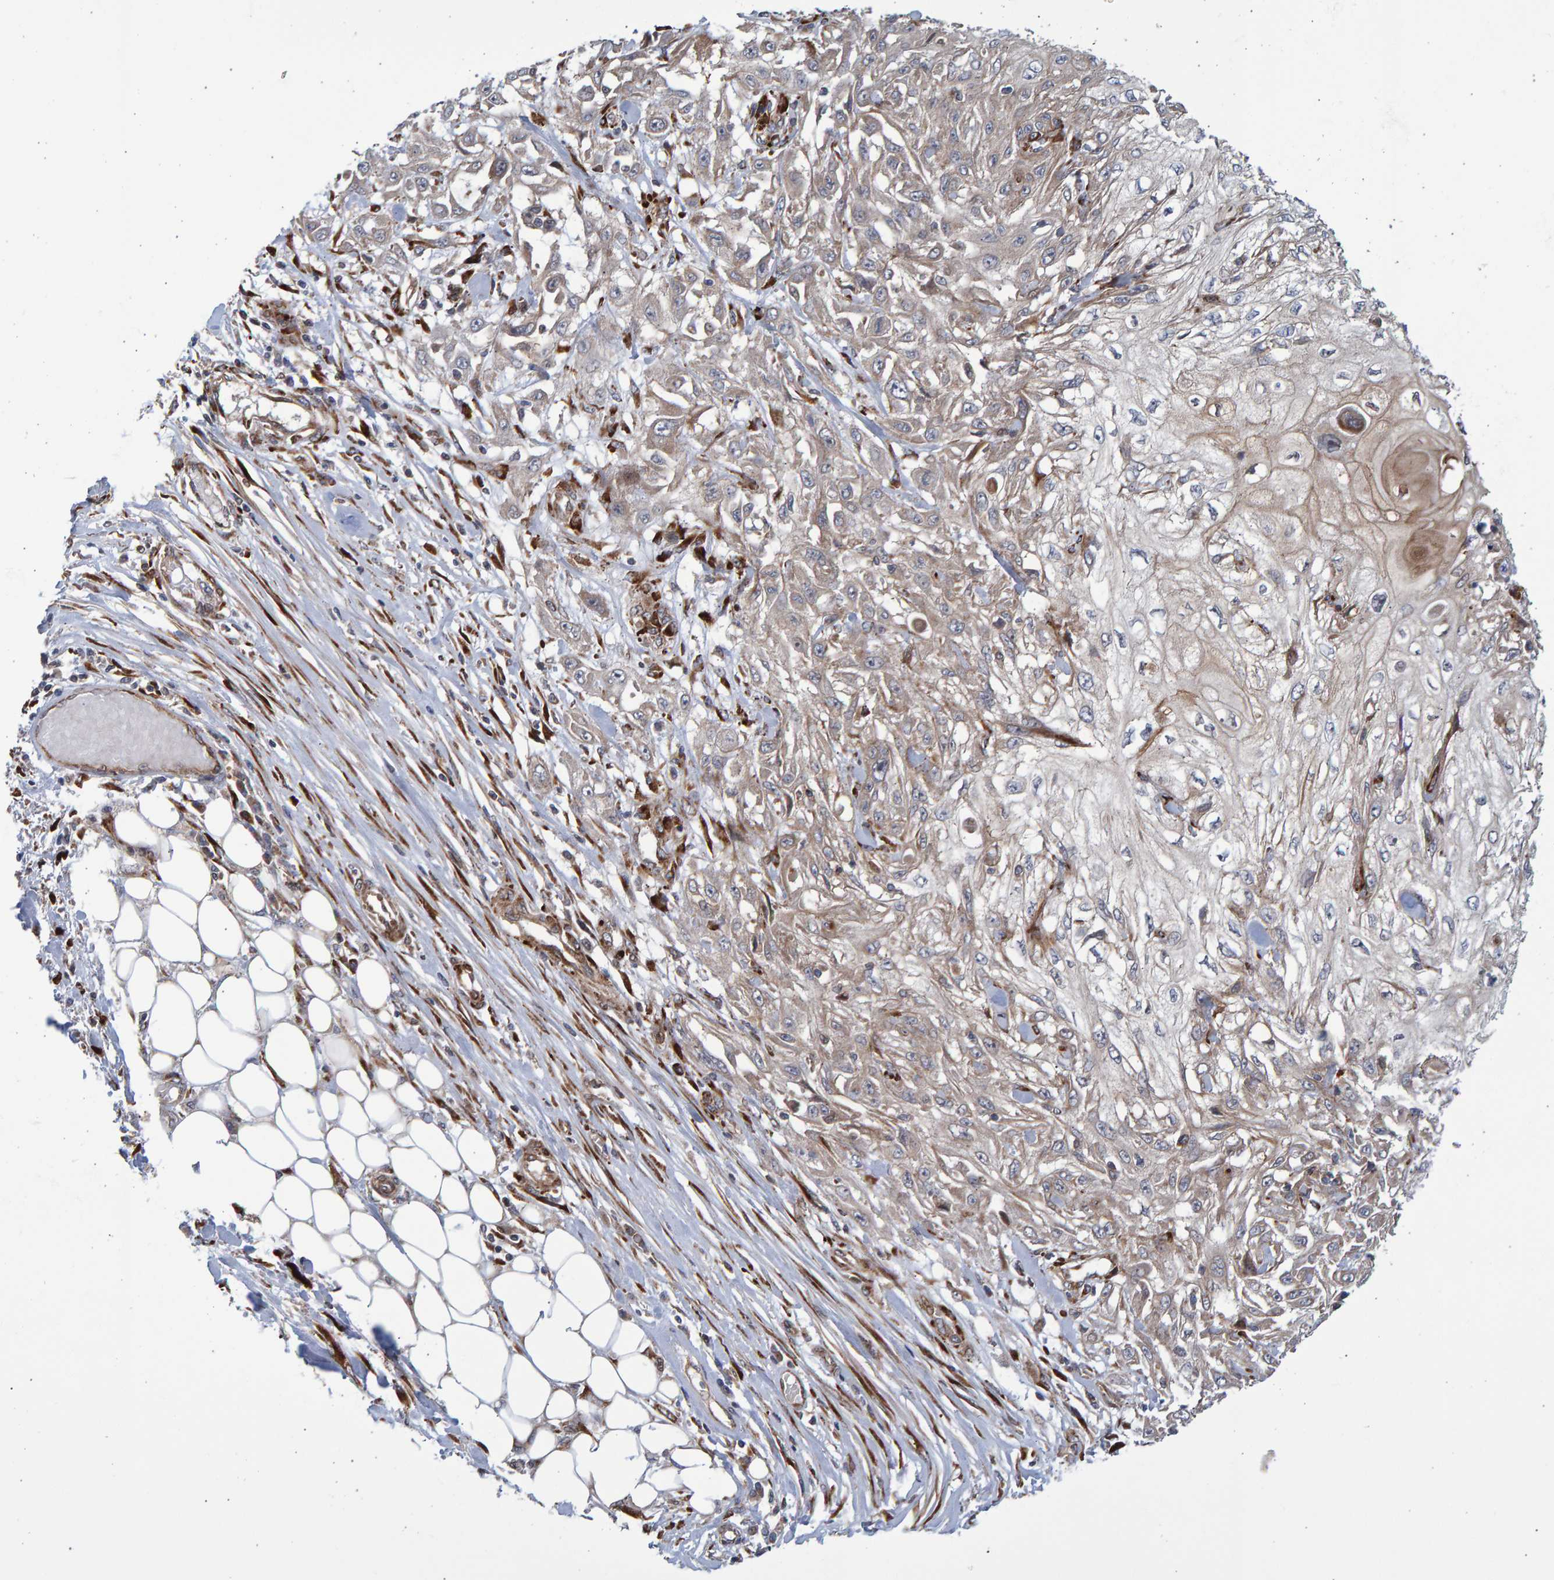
{"staining": {"intensity": "weak", "quantity": "<25%", "location": "cytoplasmic/membranous"}, "tissue": "skin cancer", "cell_type": "Tumor cells", "image_type": "cancer", "snomed": [{"axis": "morphology", "description": "Squamous cell carcinoma, NOS"}, {"axis": "morphology", "description": "Squamous cell carcinoma, metastatic, NOS"}, {"axis": "topography", "description": "Skin"}, {"axis": "topography", "description": "Lymph node"}], "caption": "This is an IHC photomicrograph of skin cancer. There is no positivity in tumor cells.", "gene": "LRBA", "patient": {"sex": "male", "age": 75}}